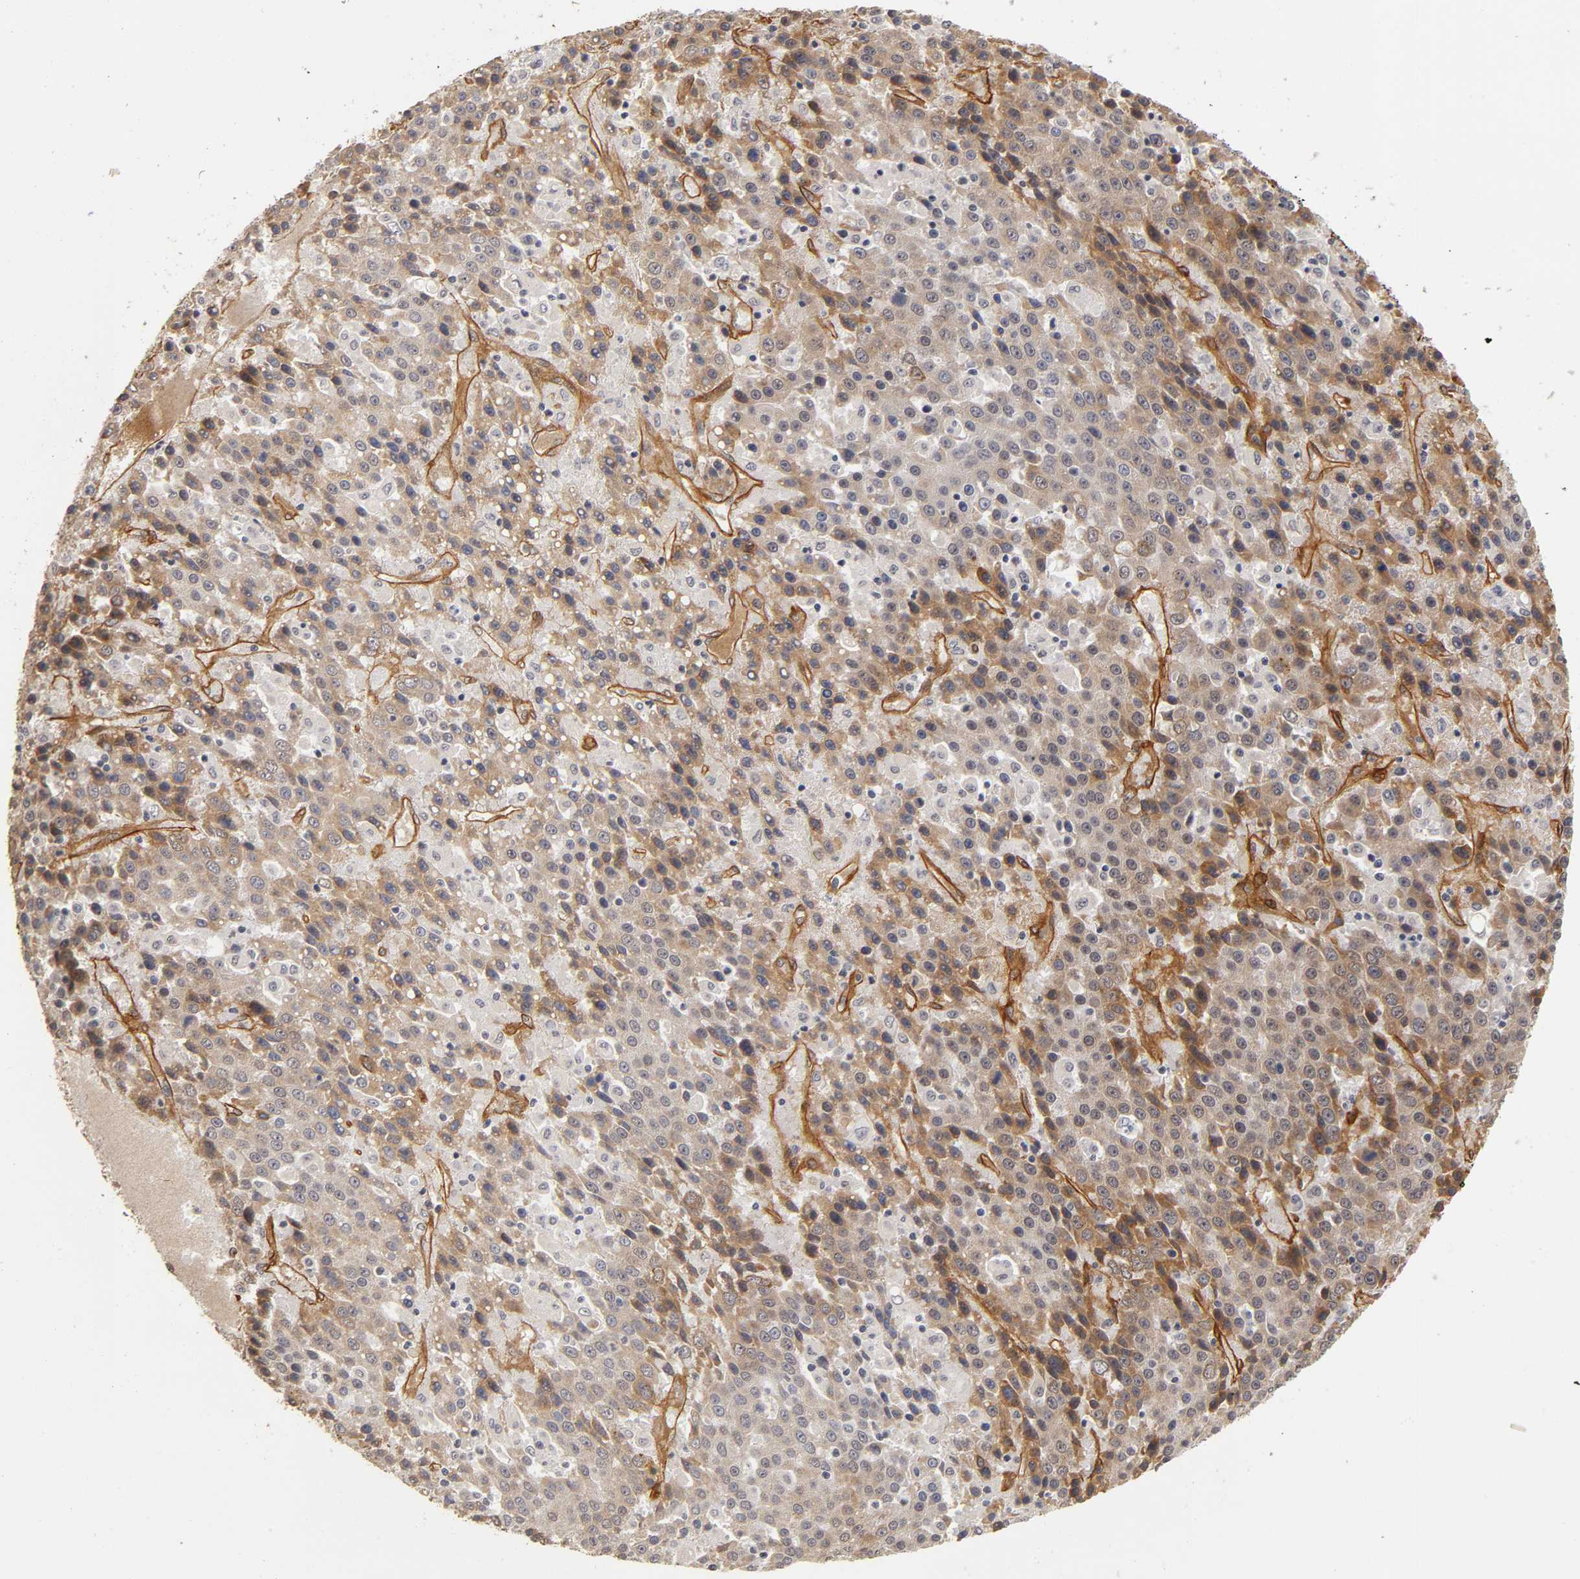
{"staining": {"intensity": "moderate", "quantity": "25%-75%", "location": "cytoplasmic/membranous"}, "tissue": "liver cancer", "cell_type": "Tumor cells", "image_type": "cancer", "snomed": [{"axis": "morphology", "description": "Carcinoma, Hepatocellular, NOS"}, {"axis": "topography", "description": "Liver"}], "caption": "The histopathology image shows staining of liver cancer, revealing moderate cytoplasmic/membranous protein expression (brown color) within tumor cells.", "gene": "LAMB1", "patient": {"sex": "female", "age": 53}}